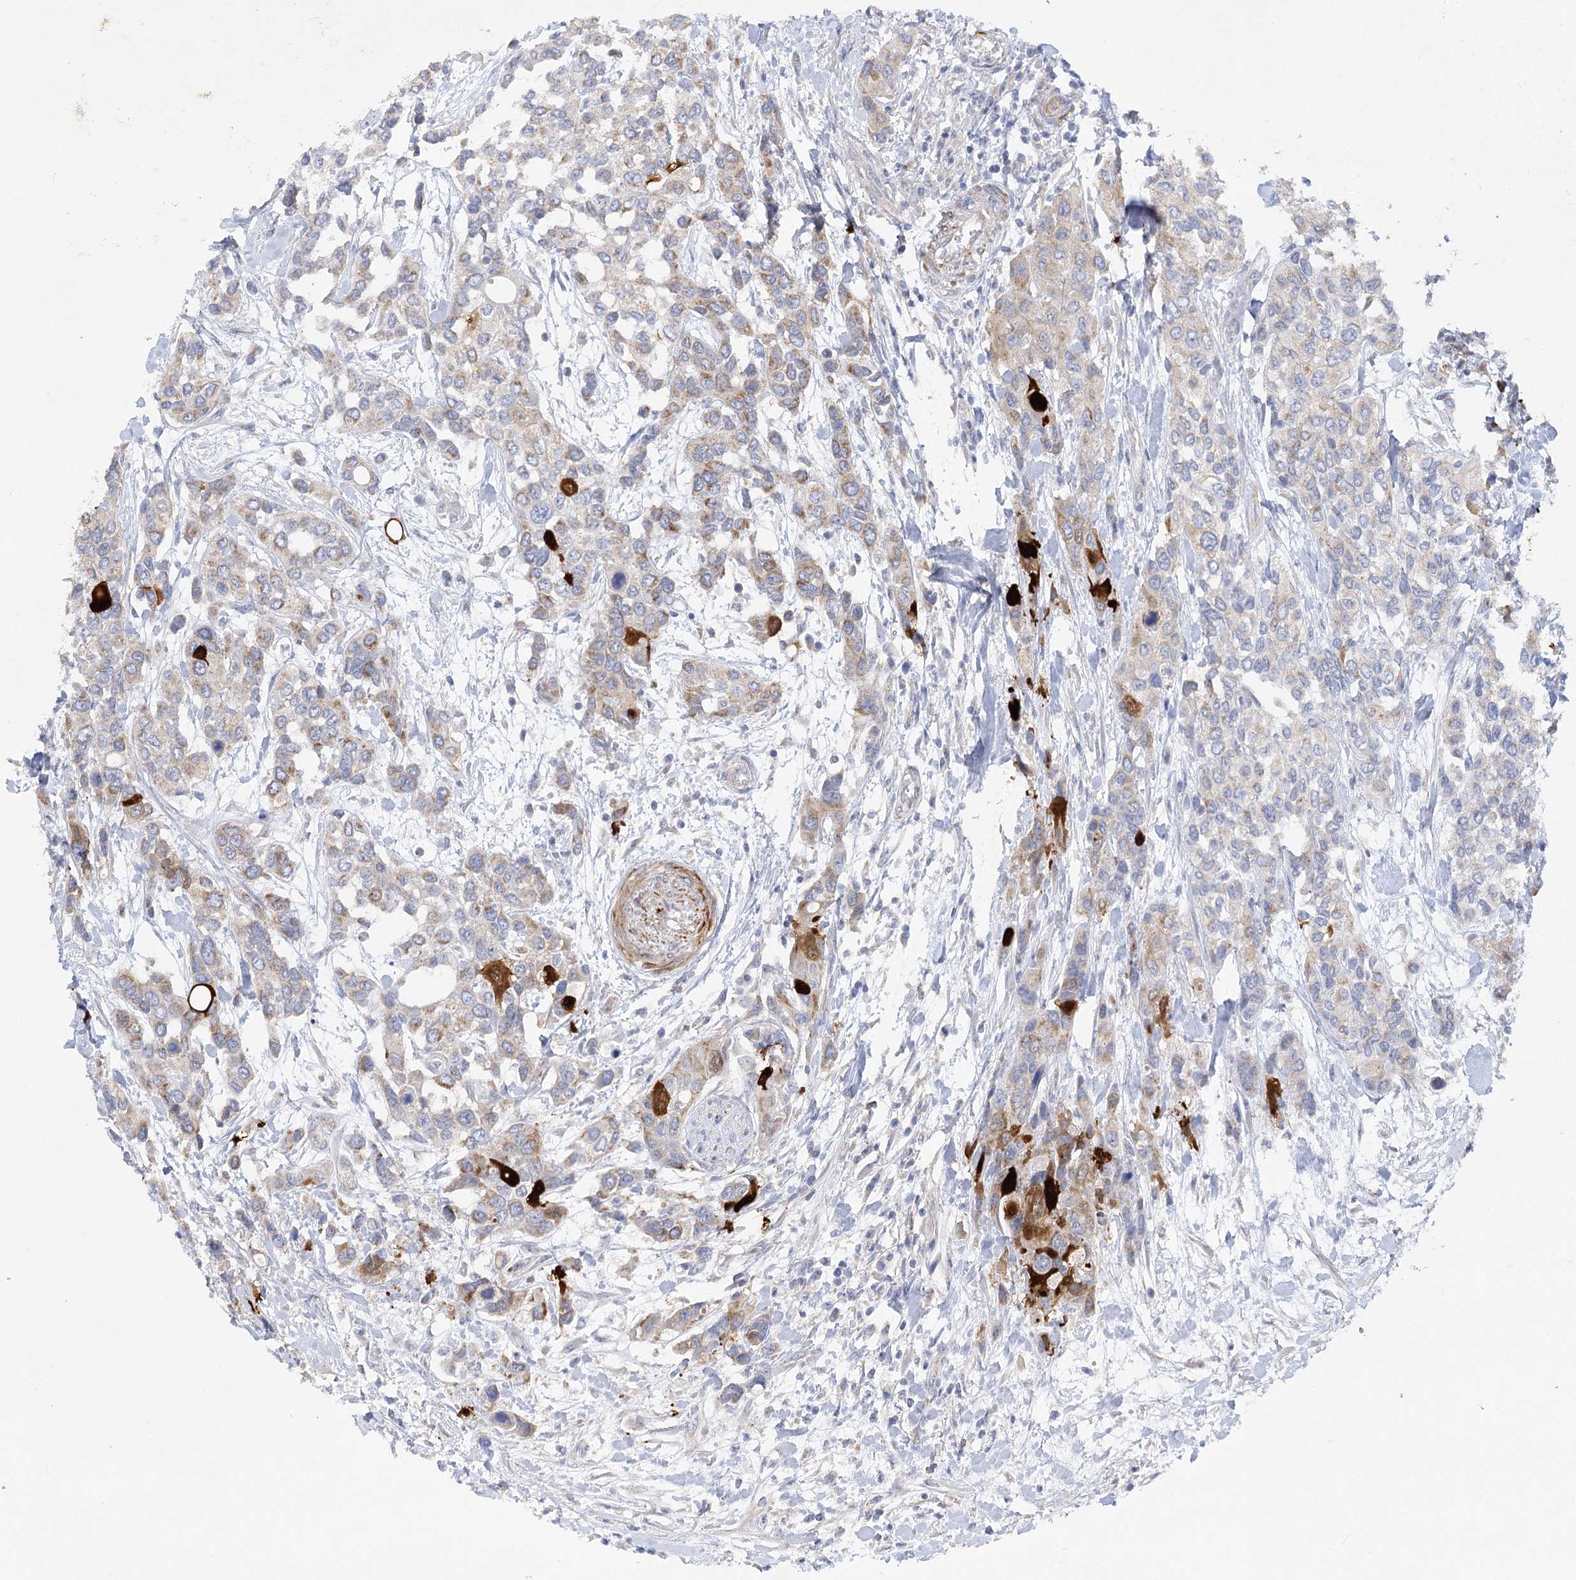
{"staining": {"intensity": "moderate", "quantity": "<25%", "location": "cytoplasmic/membranous"}, "tissue": "urothelial cancer", "cell_type": "Tumor cells", "image_type": "cancer", "snomed": [{"axis": "morphology", "description": "Normal tissue, NOS"}, {"axis": "morphology", "description": "Urothelial carcinoma, High grade"}, {"axis": "topography", "description": "Vascular tissue"}, {"axis": "topography", "description": "Urinary bladder"}], "caption": "IHC photomicrograph of neoplastic tissue: urothelial cancer stained using immunohistochemistry displays low levels of moderate protein expression localized specifically in the cytoplasmic/membranous of tumor cells, appearing as a cytoplasmic/membranous brown color.", "gene": "DHTKD1", "patient": {"sex": "female", "age": 56}}